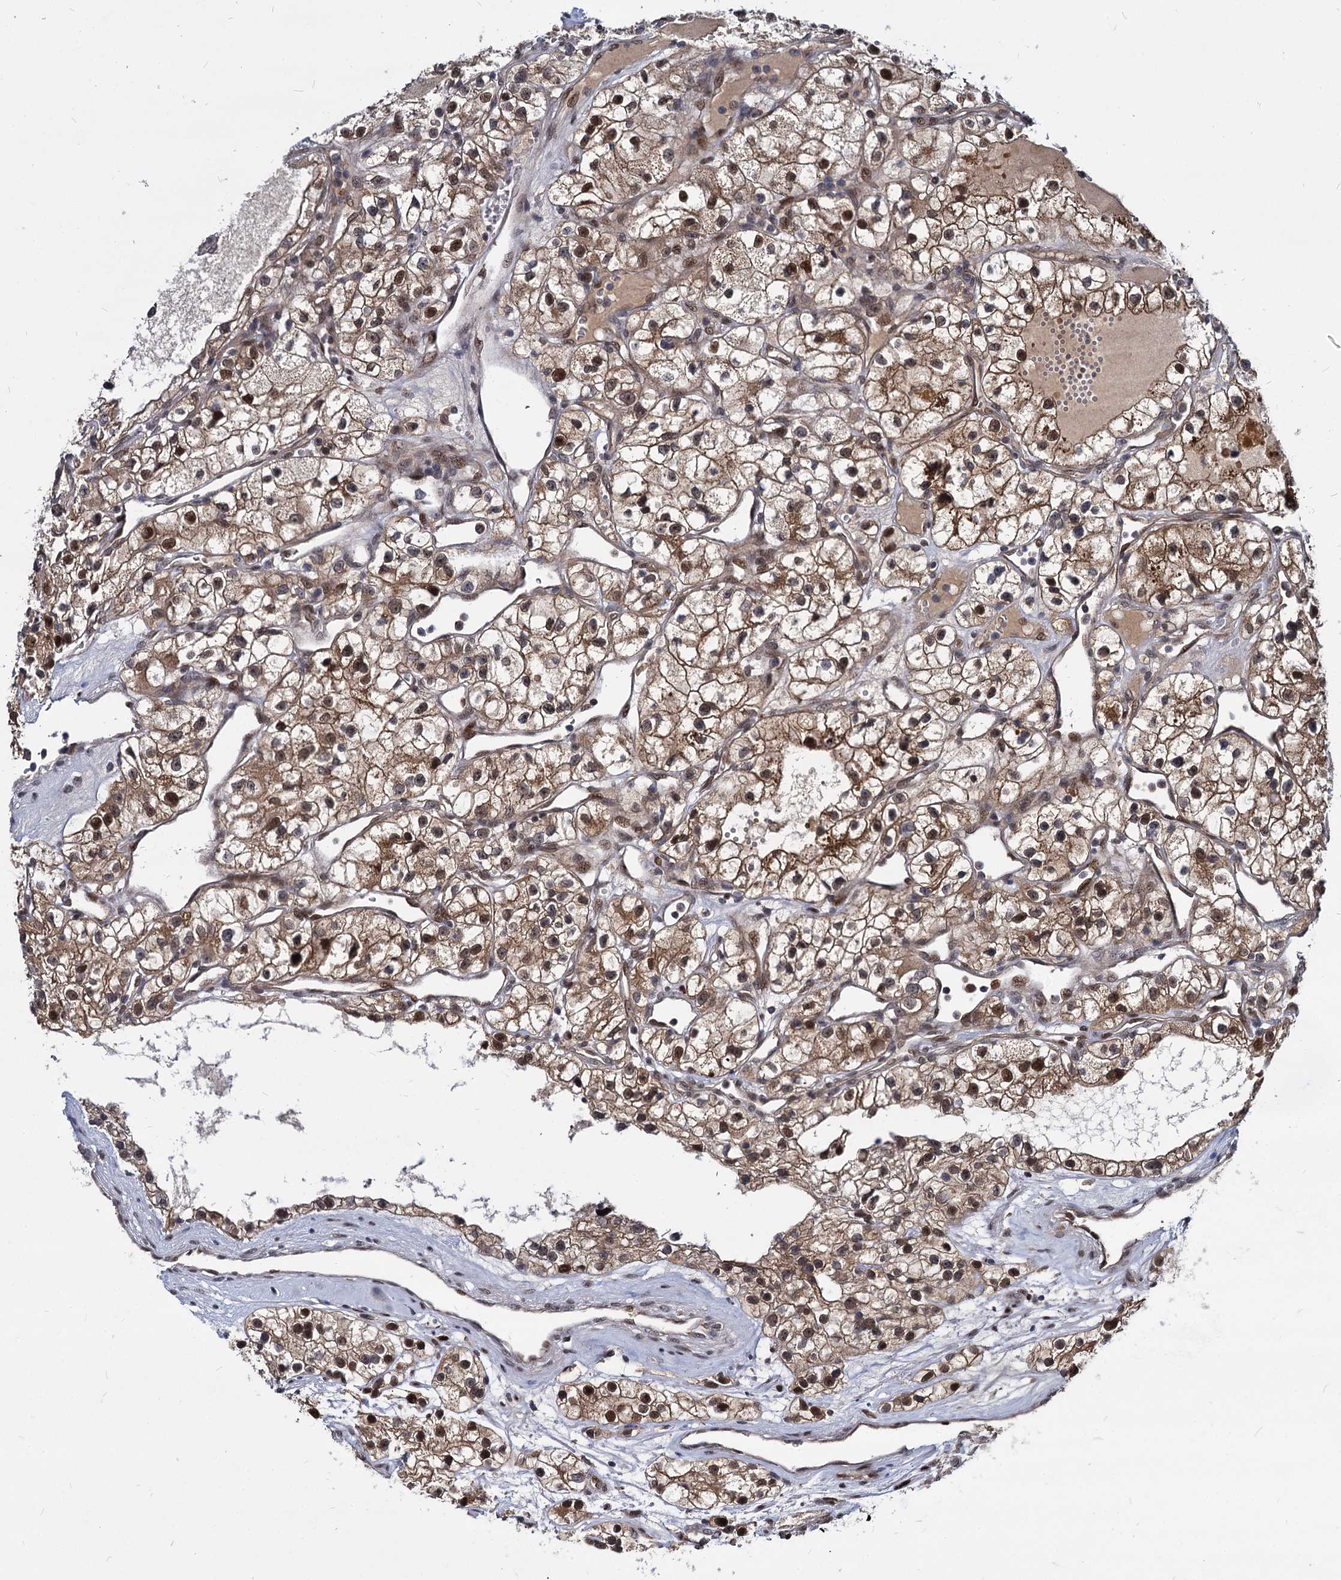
{"staining": {"intensity": "moderate", "quantity": ">75%", "location": "cytoplasmic/membranous,nuclear"}, "tissue": "renal cancer", "cell_type": "Tumor cells", "image_type": "cancer", "snomed": [{"axis": "morphology", "description": "Adenocarcinoma, NOS"}, {"axis": "topography", "description": "Kidney"}], "caption": "There is medium levels of moderate cytoplasmic/membranous and nuclear expression in tumor cells of adenocarcinoma (renal), as demonstrated by immunohistochemical staining (brown color).", "gene": "MAML2", "patient": {"sex": "female", "age": 57}}